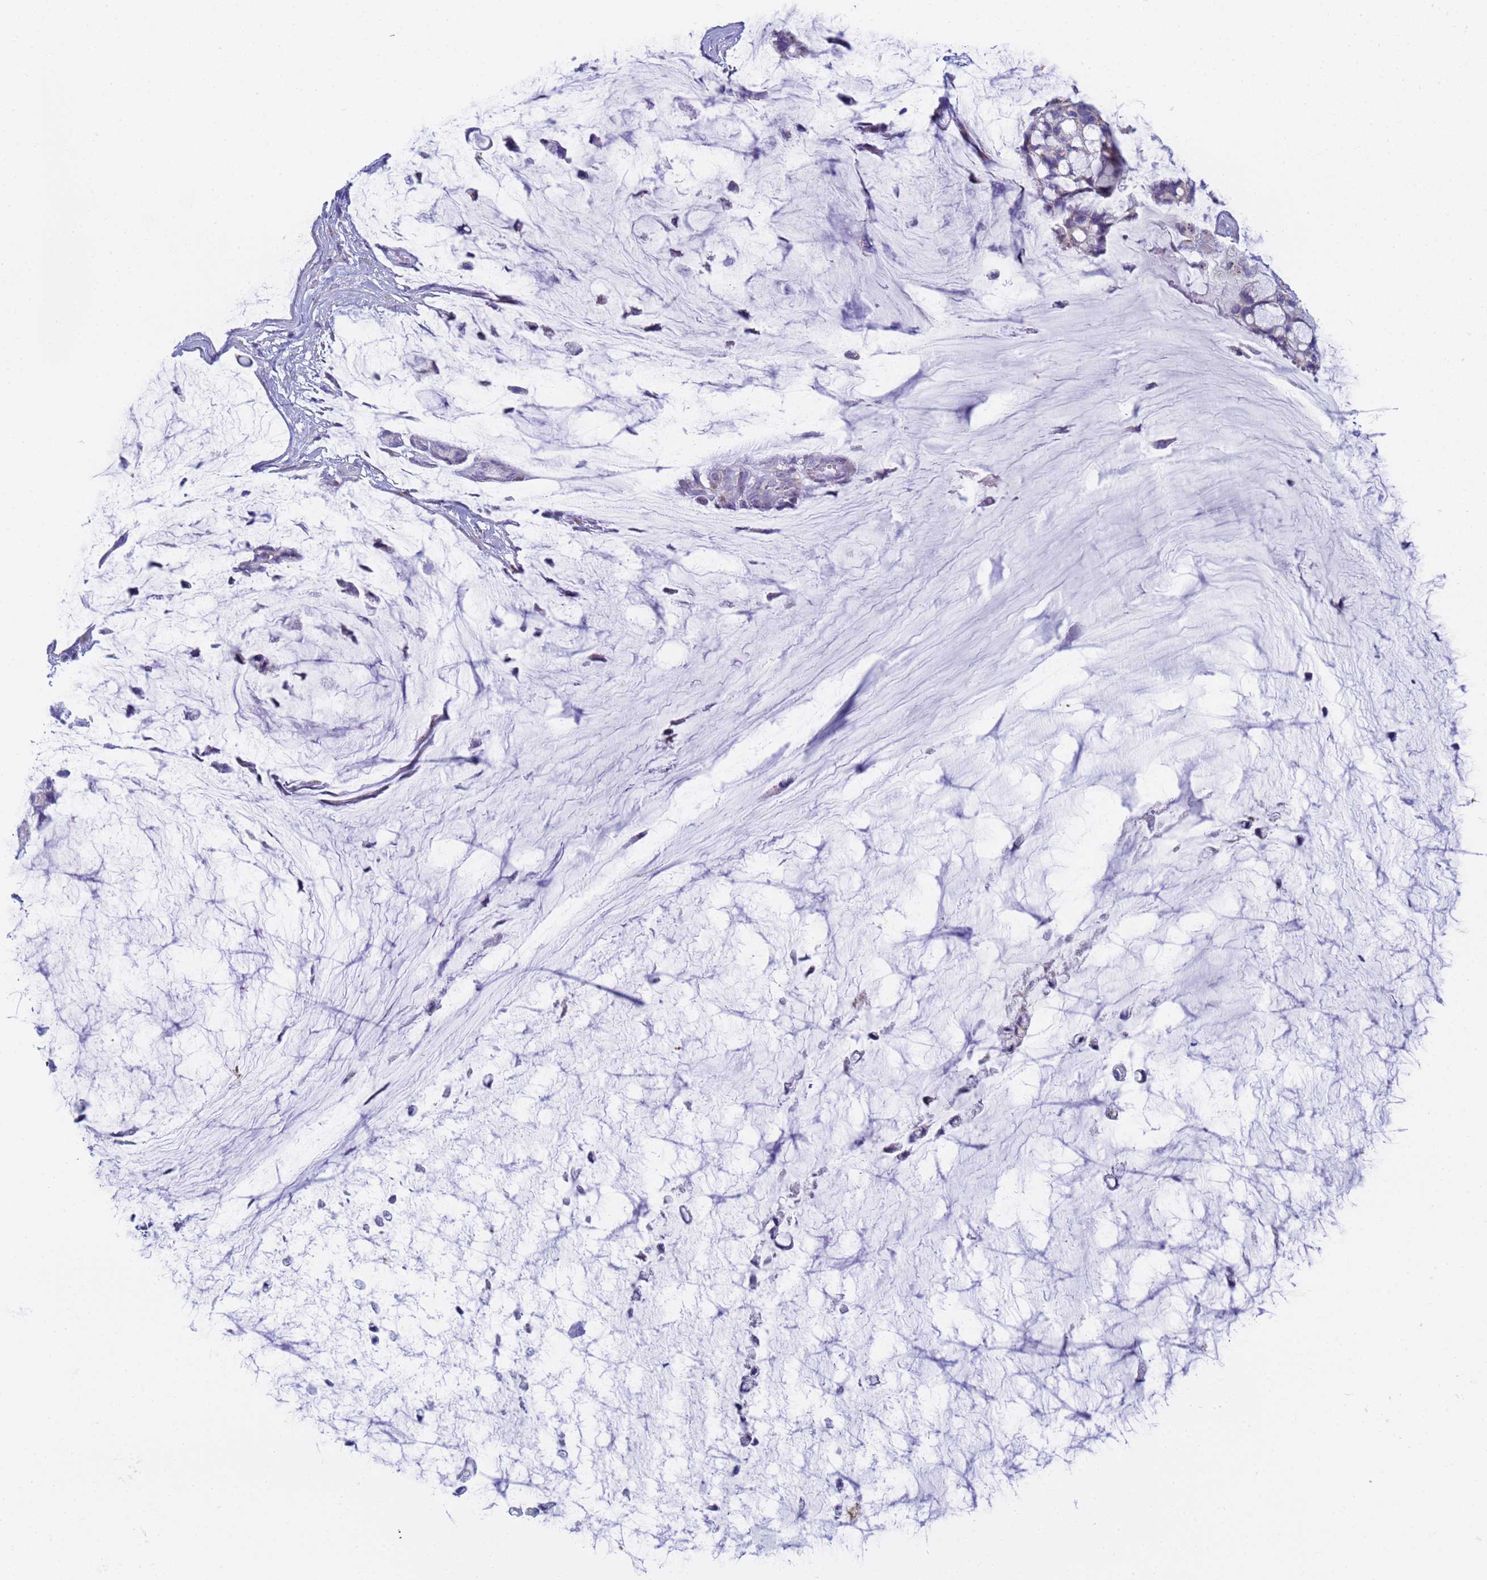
{"staining": {"intensity": "negative", "quantity": "none", "location": "none"}, "tissue": "ovarian cancer", "cell_type": "Tumor cells", "image_type": "cancer", "snomed": [{"axis": "morphology", "description": "Cystadenocarcinoma, mucinous, NOS"}, {"axis": "topography", "description": "Ovary"}], "caption": "This is an immunohistochemistry (IHC) photomicrograph of ovarian cancer. There is no staining in tumor cells.", "gene": "CR1", "patient": {"sex": "female", "age": 39}}